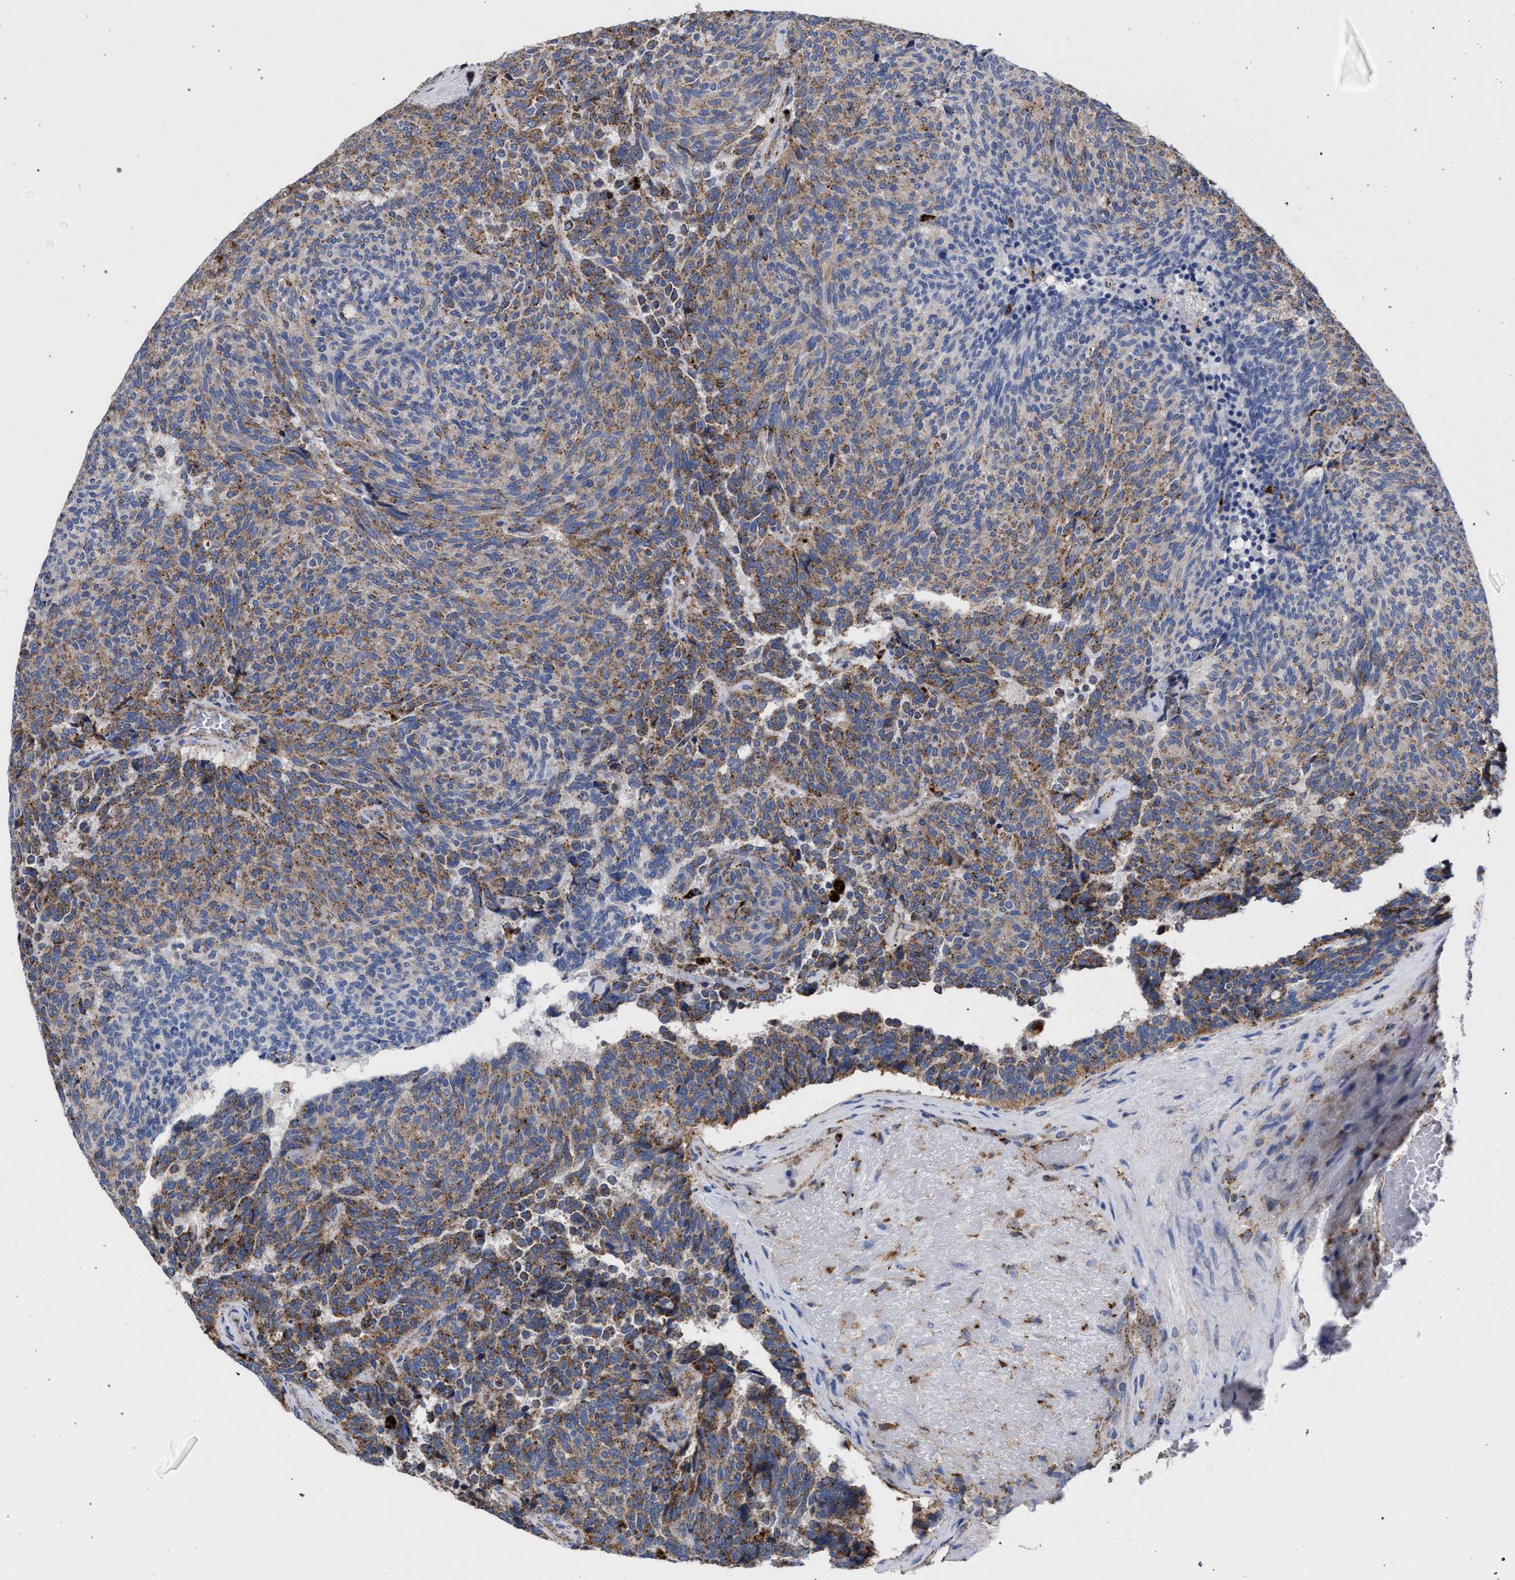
{"staining": {"intensity": "moderate", "quantity": ">75%", "location": "cytoplasmic/membranous"}, "tissue": "carcinoid", "cell_type": "Tumor cells", "image_type": "cancer", "snomed": [{"axis": "morphology", "description": "Carcinoid, malignant, NOS"}, {"axis": "topography", "description": "Pancreas"}], "caption": "Immunohistochemistry staining of carcinoid, which reveals medium levels of moderate cytoplasmic/membranous staining in approximately >75% of tumor cells indicating moderate cytoplasmic/membranous protein positivity. The staining was performed using DAB (3,3'-diaminobenzidine) (brown) for protein detection and nuclei were counterstained in hematoxylin (blue).", "gene": "PPT1", "patient": {"sex": "female", "age": 54}}